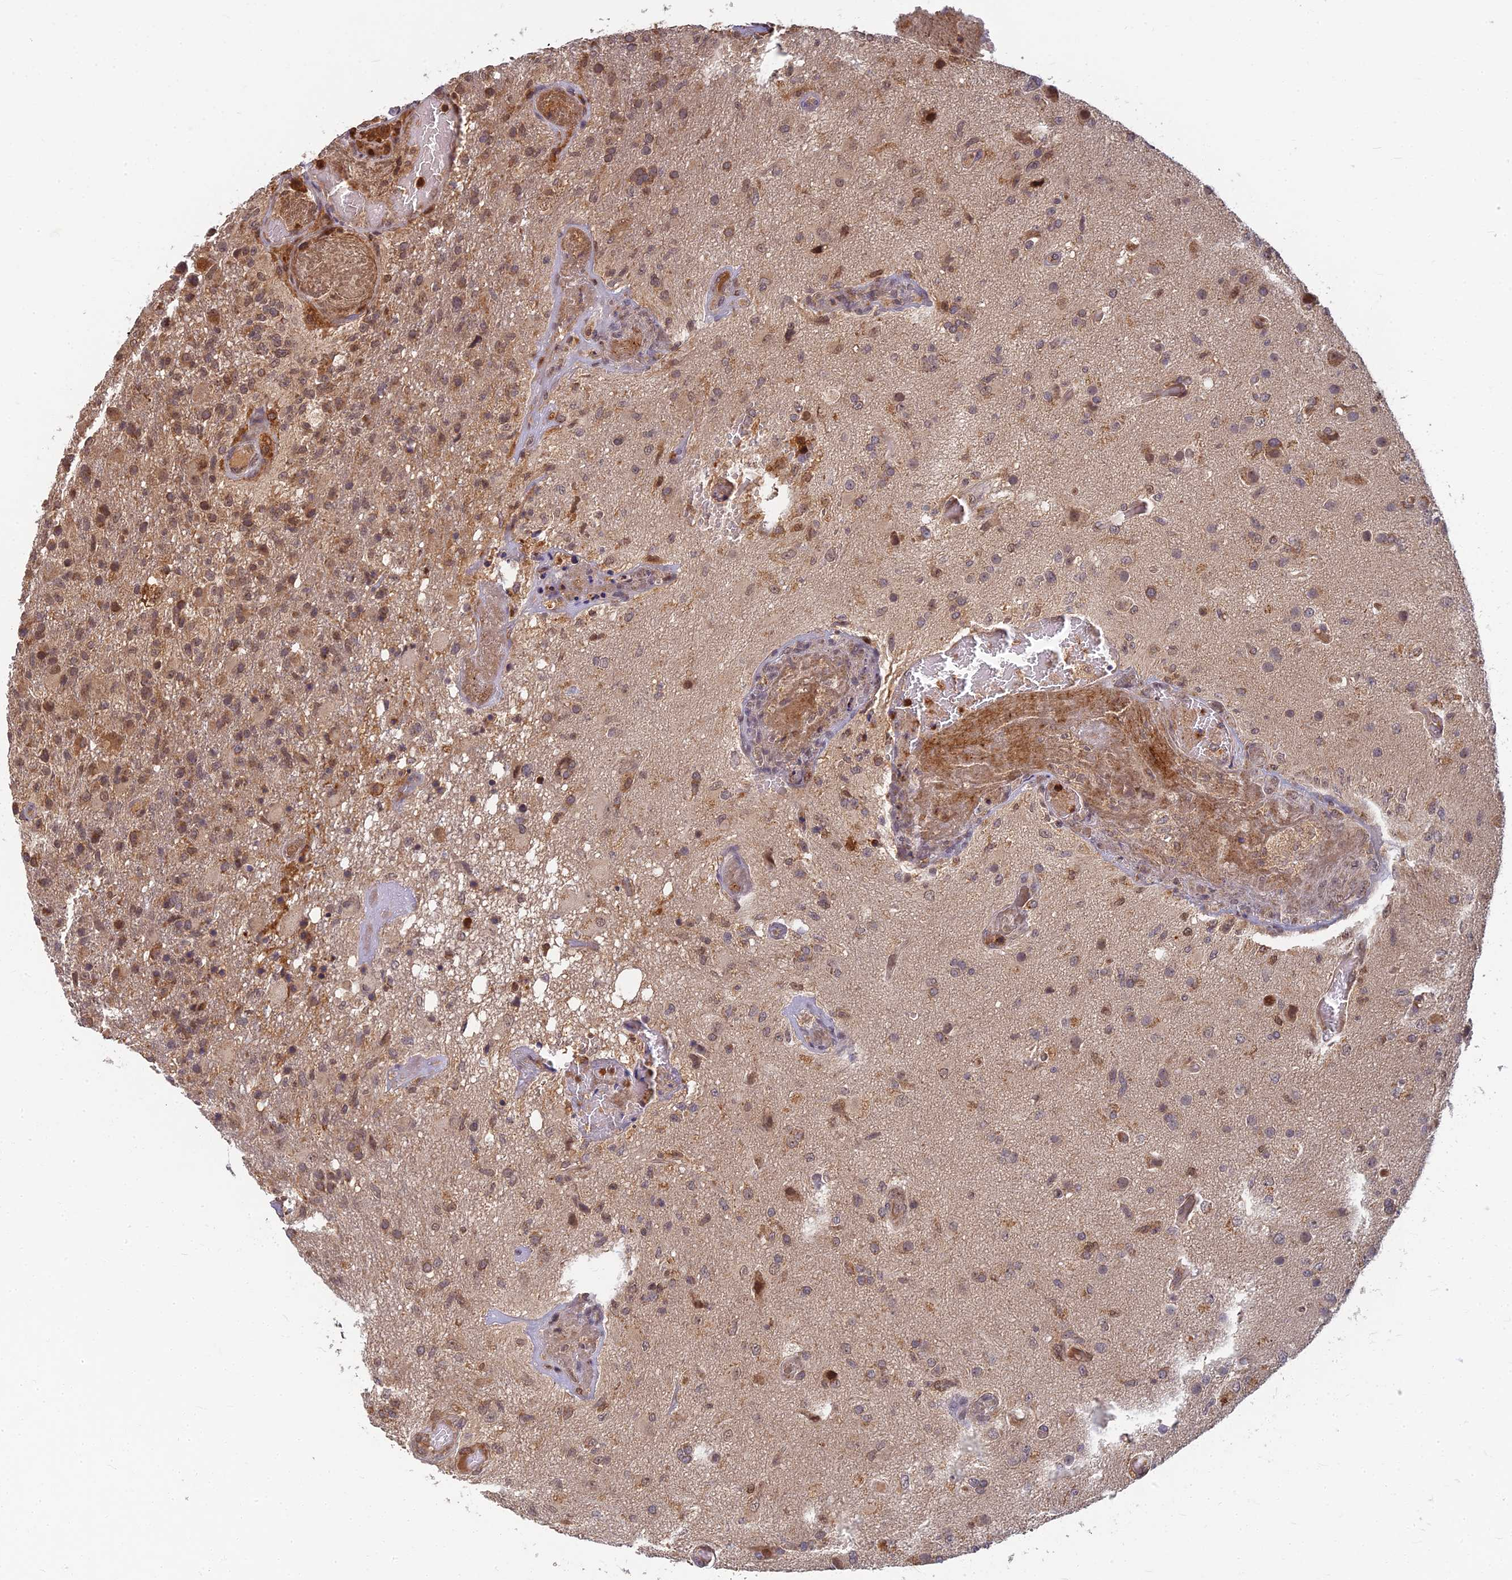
{"staining": {"intensity": "moderate", "quantity": ">75%", "location": "cytoplasmic/membranous"}, "tissue": "glioma", "cell_type": "Tumor cells", "image_type": "cancer", "snomed": [{"axis": "morphology", "description": "Glioma, malignant, High grade"}, {"axis": "topography", "description": "Brain"}], "caption": "Tumor cells display moderate cytoplasmic/membranous positivity in about >75% of cells in glioma.", "gene": "RGL3", "patient": {"sex": "female", "age": 74}}